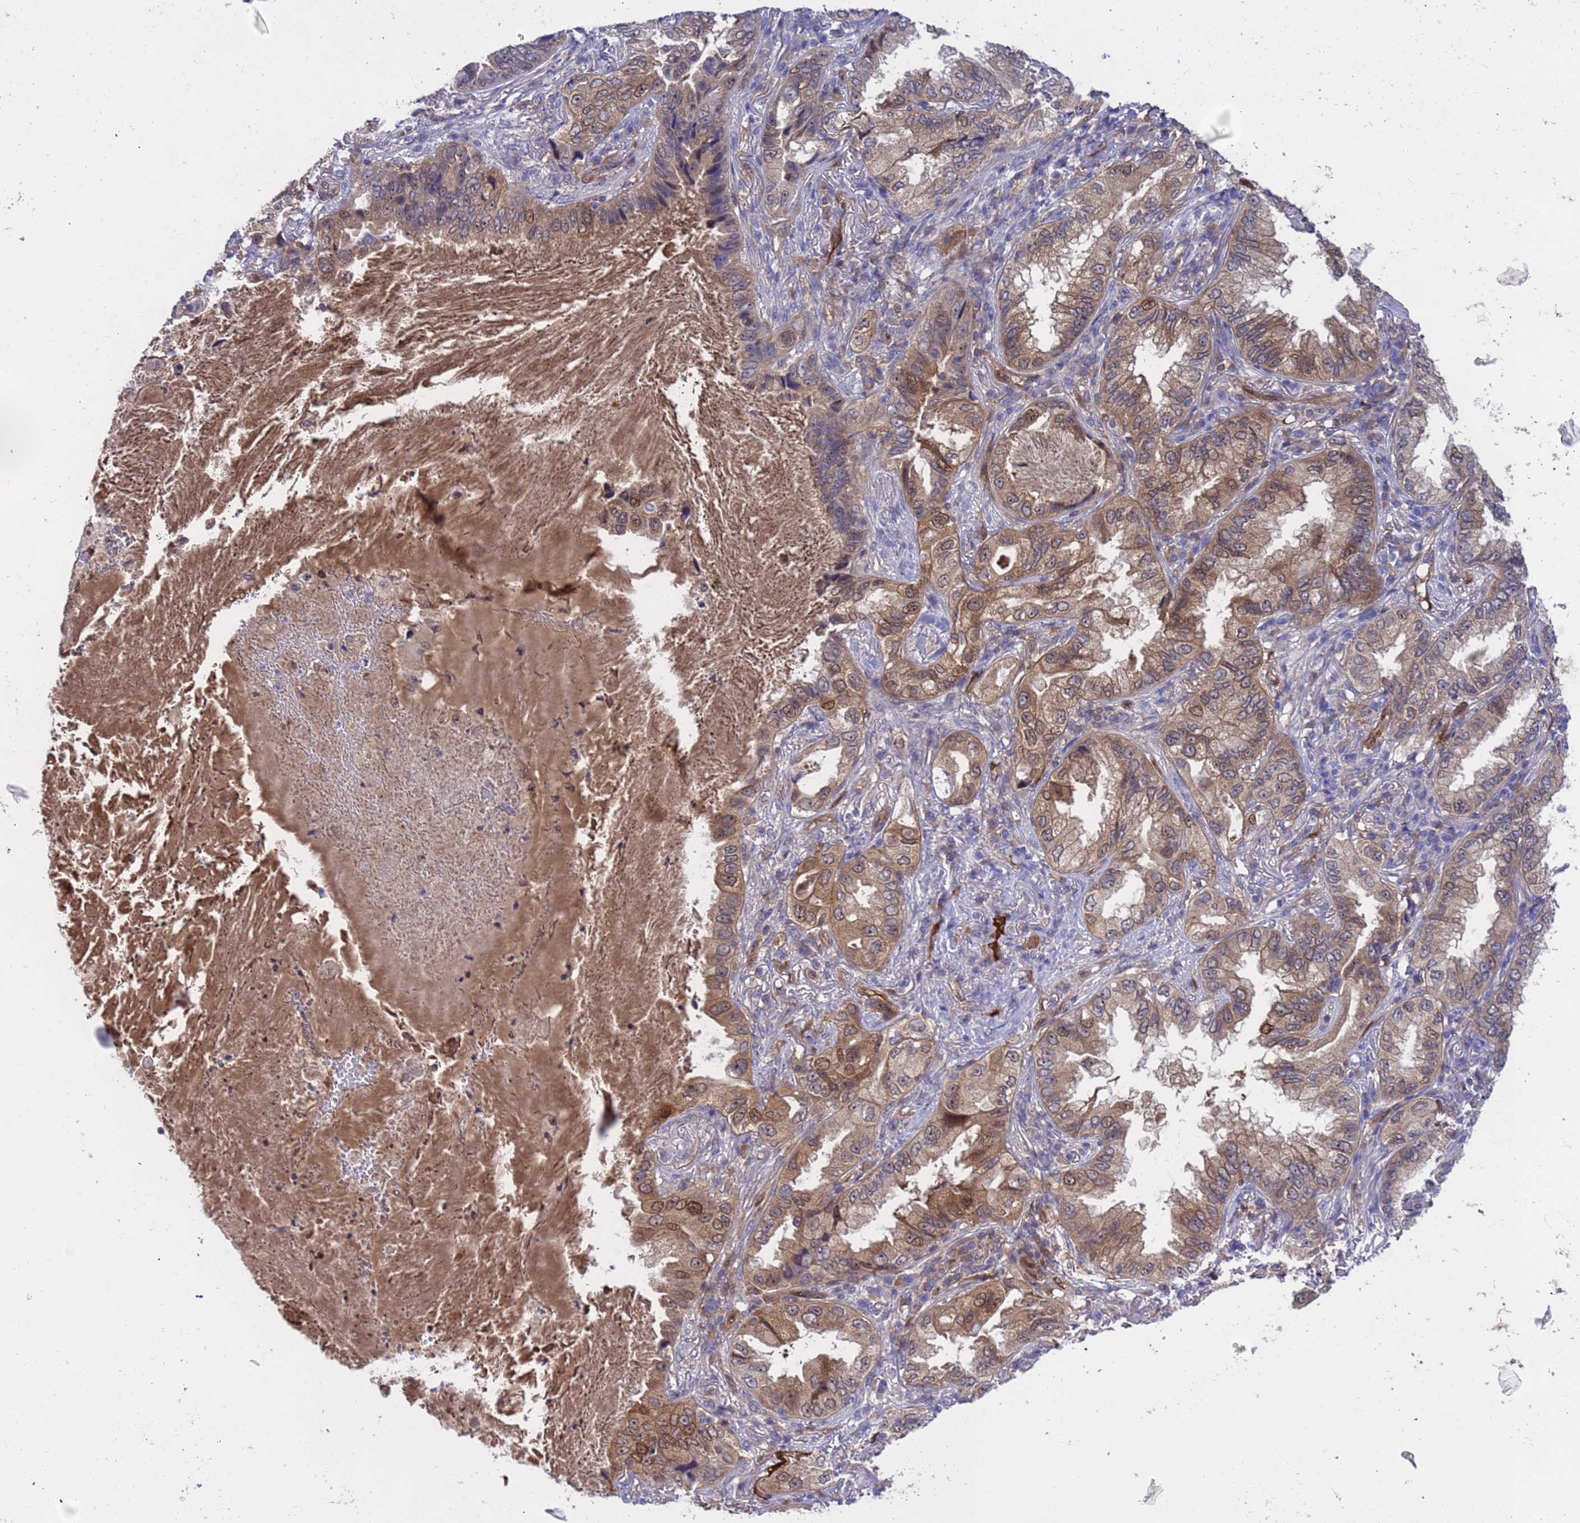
{"staining": {"intensity": "moderate", "quantity": ">75%", "location": "cytoplasmic/membranous,nuclear"}, "tissue": "lung cancer", "cell_type": "Tumor cells", "image_type": "cancer", "snomed": [{"axis": "morphology", "description": "Adenocarcinoma, NOS"}, {"axis": "topography", "description": "Lung"}], "caption": "Immunohistochemistry photomicrograph of neoplastic tissue: human lung adenocarcinoma stained using IHC demonstrates medium levels of moderate protein expression localized specifically in the cytoplasmic/membranous and nuclear of tumor cells, appearing as a cytoplasmic/membranous and nuclear brown color.", "gene": "FOXRED1", "patient": {"sex": "female", "age": 69}}